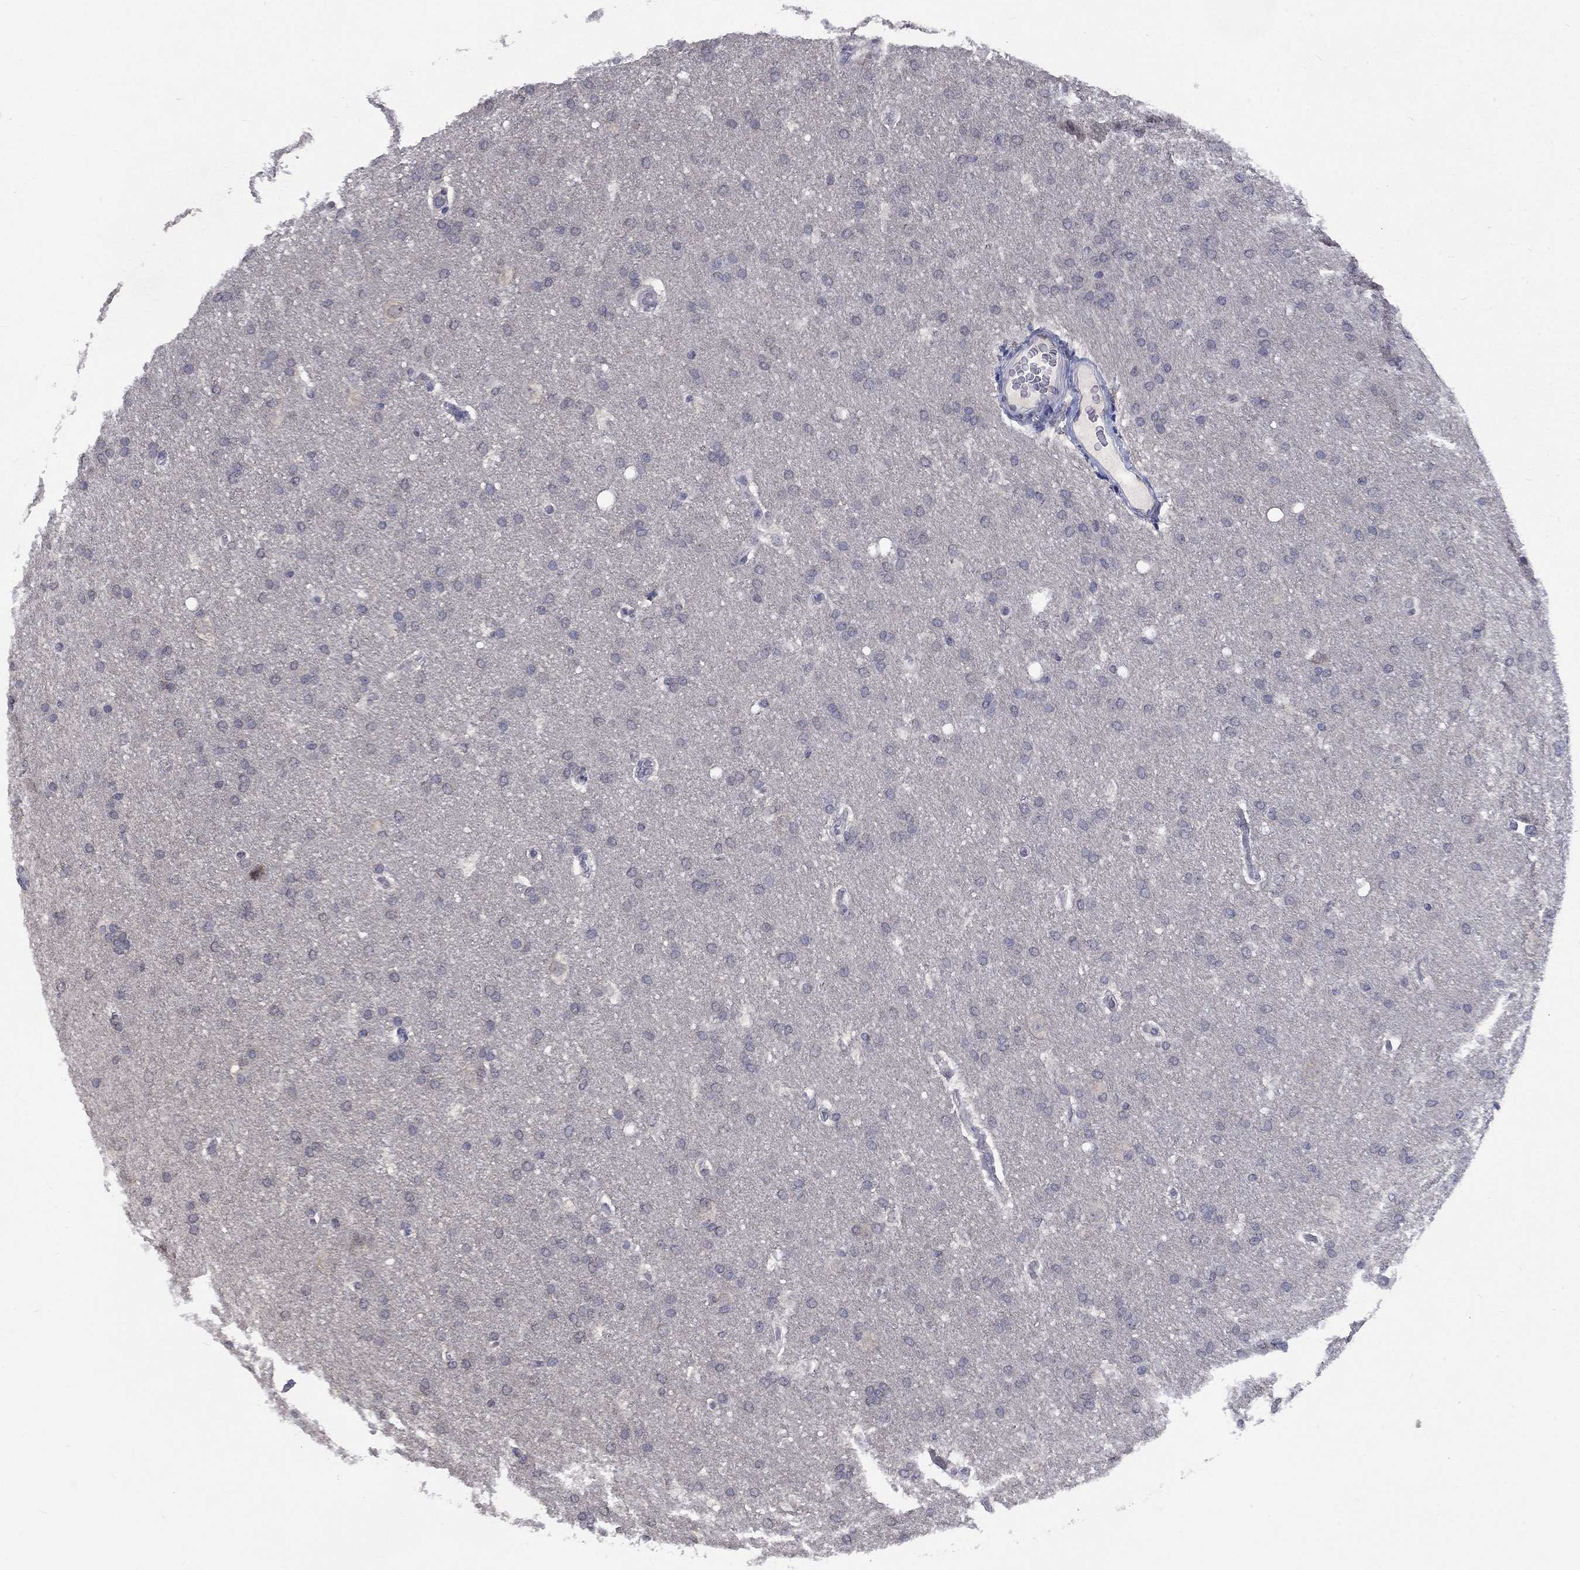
{"staining": {"intensity": "negative", "quantity": "none", "location": "none"}, "tissue": "glioma", "cell_type": "Tumor cells", "image_type": "cancer", "snomed": [{"axis": "morphology", "description": "Glioma, malignant, Low grade"}, {"axis": "topography", "description": "Brain"}], "caption": "This is a histopathology image of immunohistochemistry staining of glioma, which shows no staining in tumor cells. The staining was performed using DAB (3,3'-diaminobenzidine) to visualize the protein expression in brown, while the nuclei were stained in blue with hematoxylin (Magnification: 20x).", "gene": "SPATA33", "patient": {"sex": "female", "age": 37}}